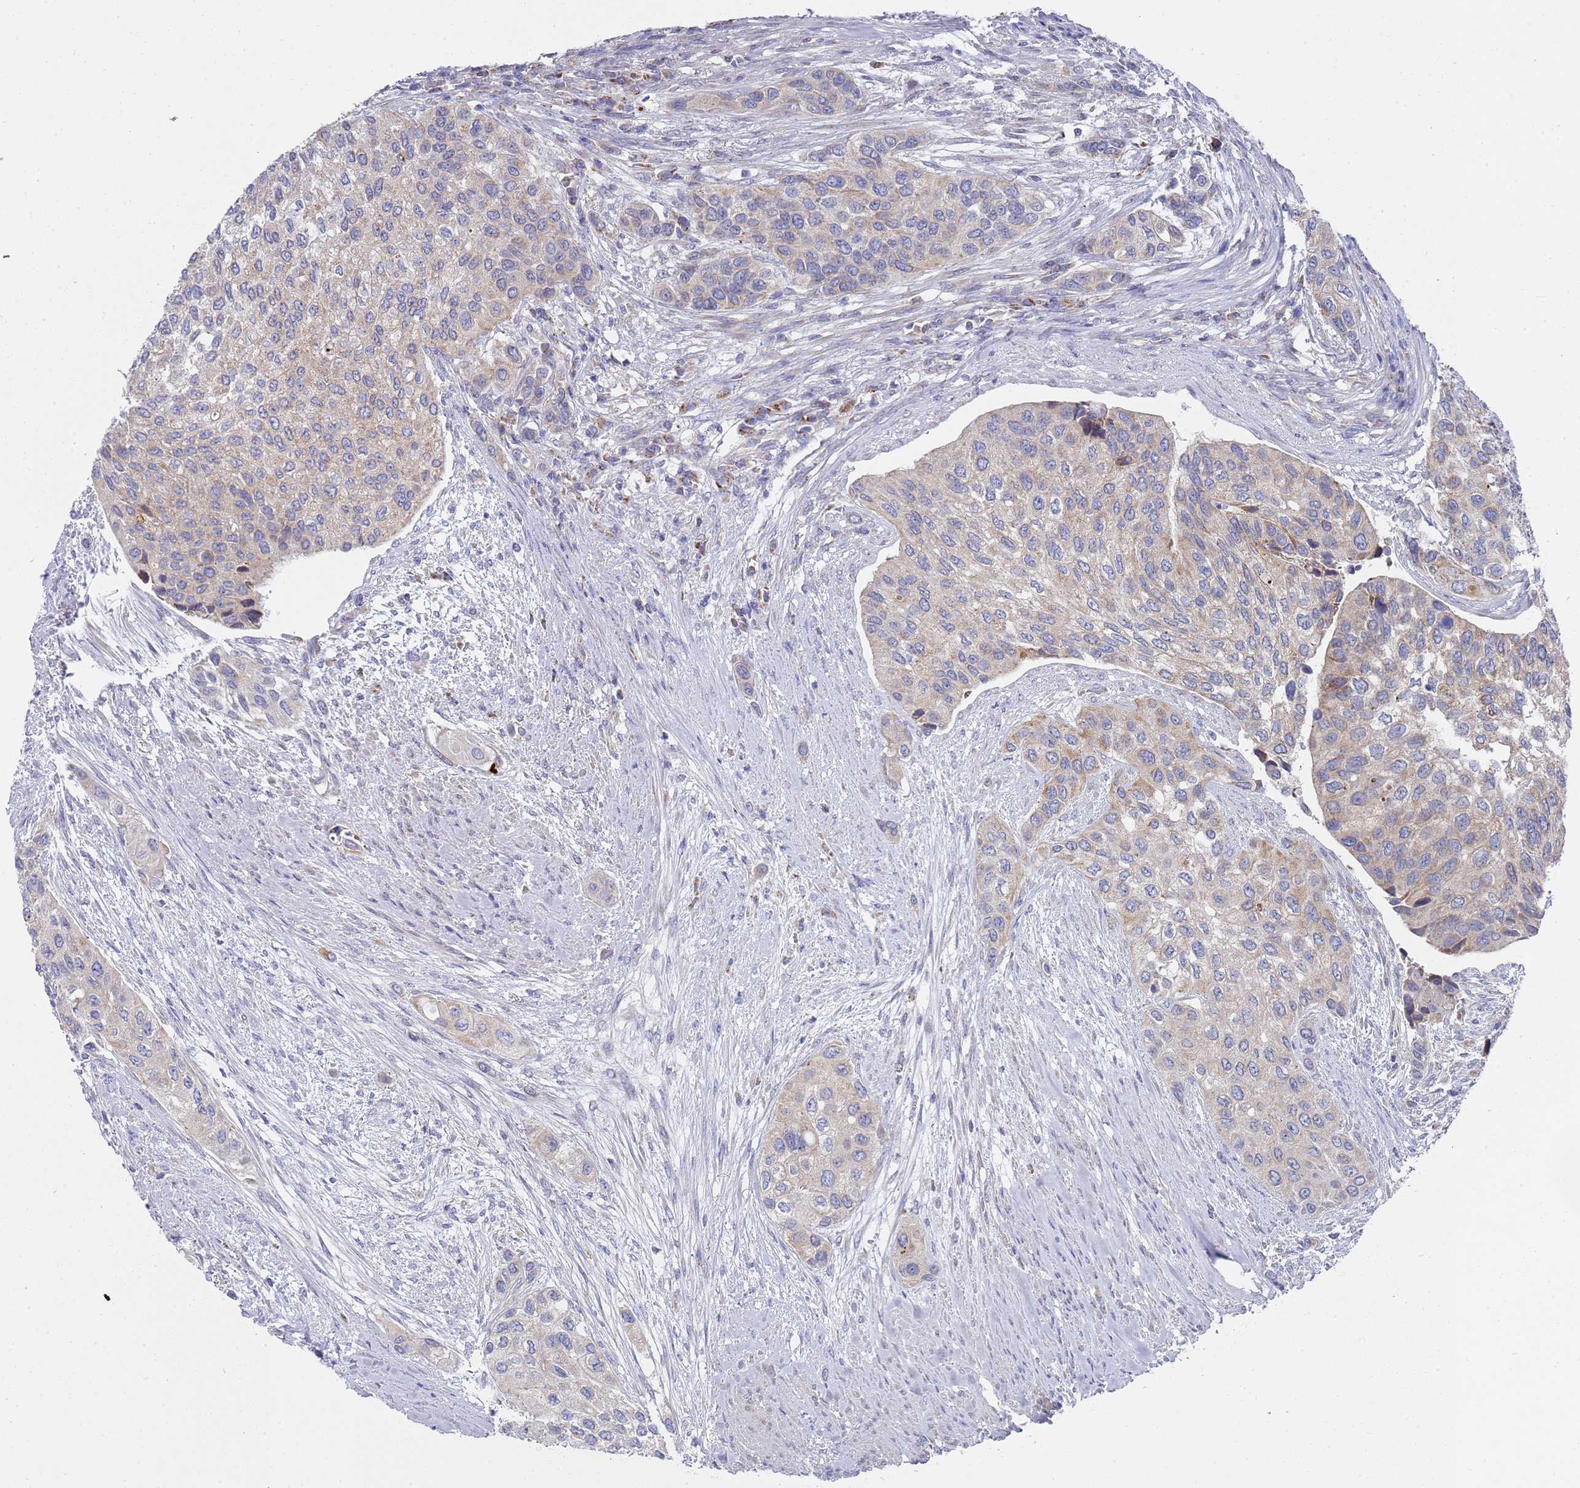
{"staining": {"intensity": "weak", "quantity": "25%-75%", "location": "cytoplasmic/membranous"}, "tissue": "urothelial cancer", "cell_type": "Tumor cells", "image_type": "cancer", "snomed": [{"axis": "morphology", "description": "Normal tissue, NOS"}, {"axis": "morphology", "description": "Urothelial carcinoma, High grade"}, {"axis": "topography", "description": "Vascular tissue"}, {"axis": "topography", "description": "Urinary bladder"}], "caption": "Protein analysis of urothelial cancer tissue reveals weak cytoplasmic/membranous positivity in about 25%-75% of tumor cells.", "gene": "NPEPPS", "patient": {"sex": "female", "age": 56}}